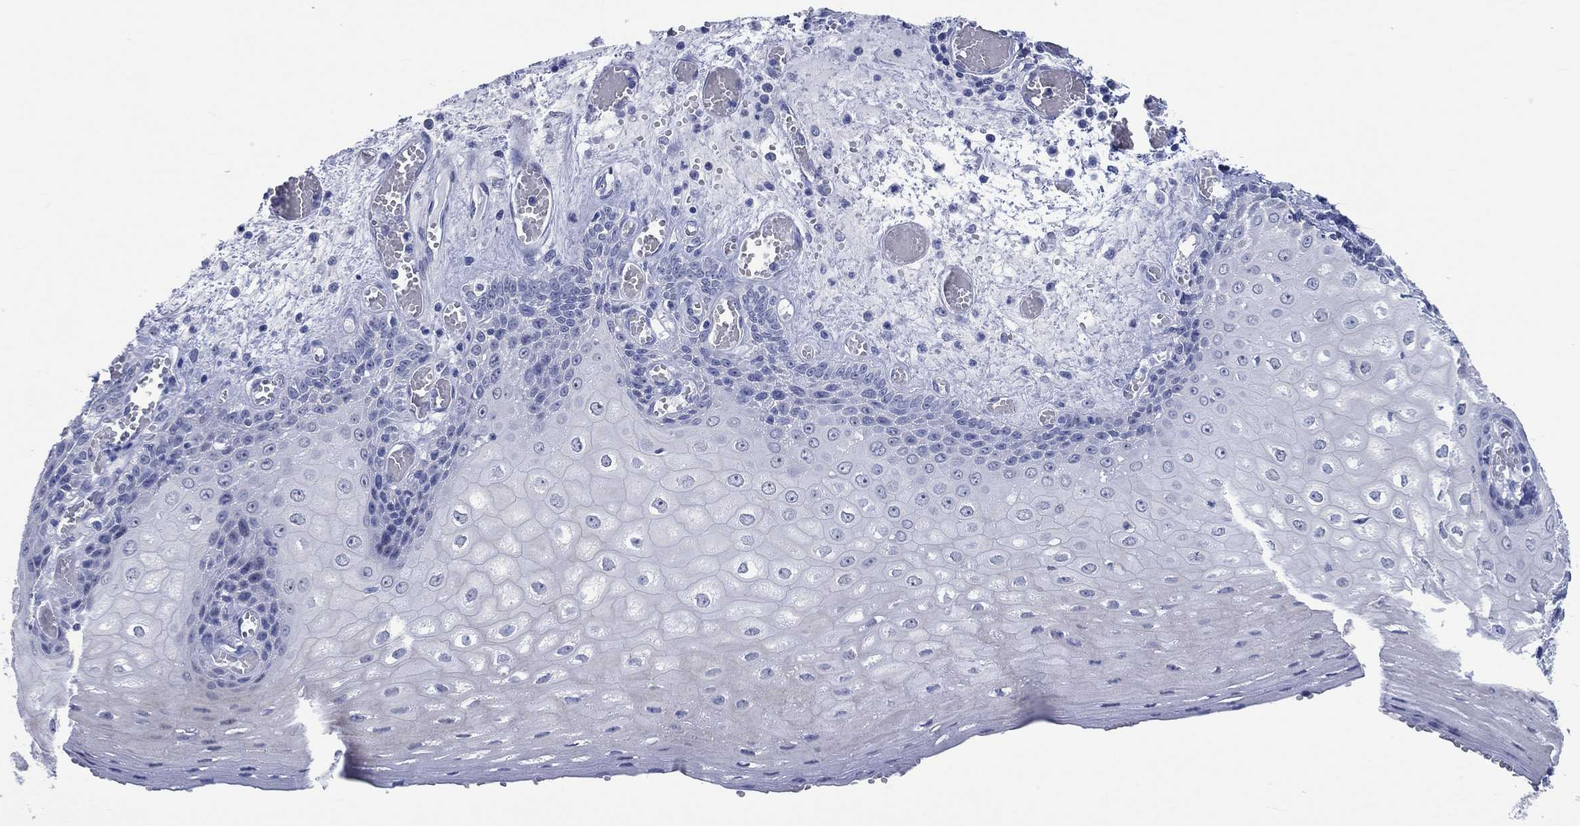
{"staining": {"intensity": "negative", "quantity": "none", "location": "none"}, "tissue": "esophagus", "cell_type": "Squamous epithelial cells", "image_type": "normal", "snomed": [{"axis": "morphology", "description": "Normal tissue, NOS"}, {"axis": "topography", "description": "Esophagus"}], "caption": "Esophagus was stained to show a protein in brown. There is no significant staining in squamous epithelial cells.", "gene": "C4orf47", "patient": {"sex": "male", "age": 58}}